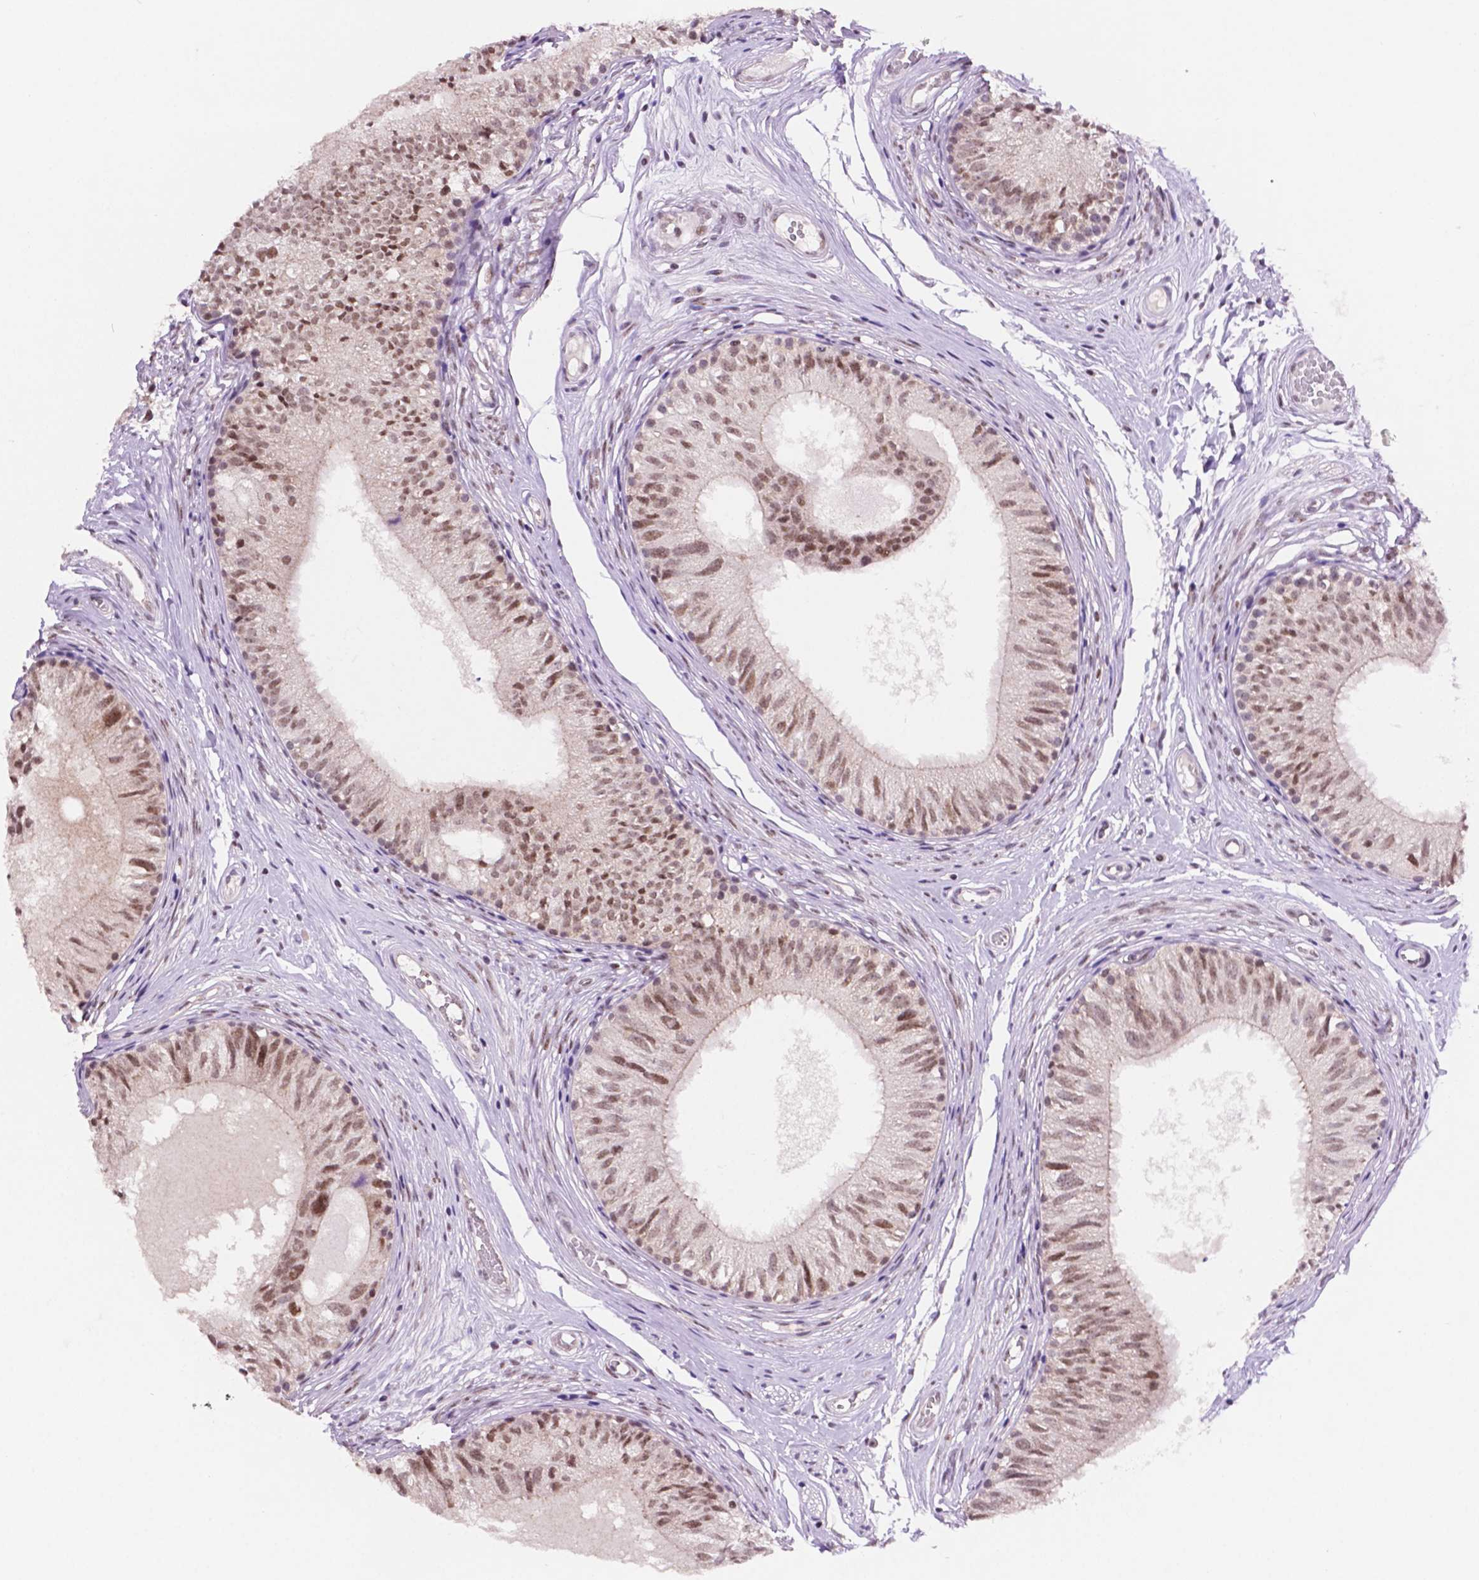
{"staining": {"intensity": "moderate", "quantity": ">75%", "location": "nuclear"}, "tissue": "epididymis", "cell_type": "Glandular cells", "image_type": "normal", "snomed": [{"axis": "morphology", "description": "Normal tissue, NOS"}, {"axis": "topography", "description": "Epididymis"}], "caption": "Brown immunohistochemical staining in normal epididymis exhibits moderate nuclear positivity in about >75% of glandular cells.", "gene": "NCOR1", "patient": {"sex": "male", "age": 29}}